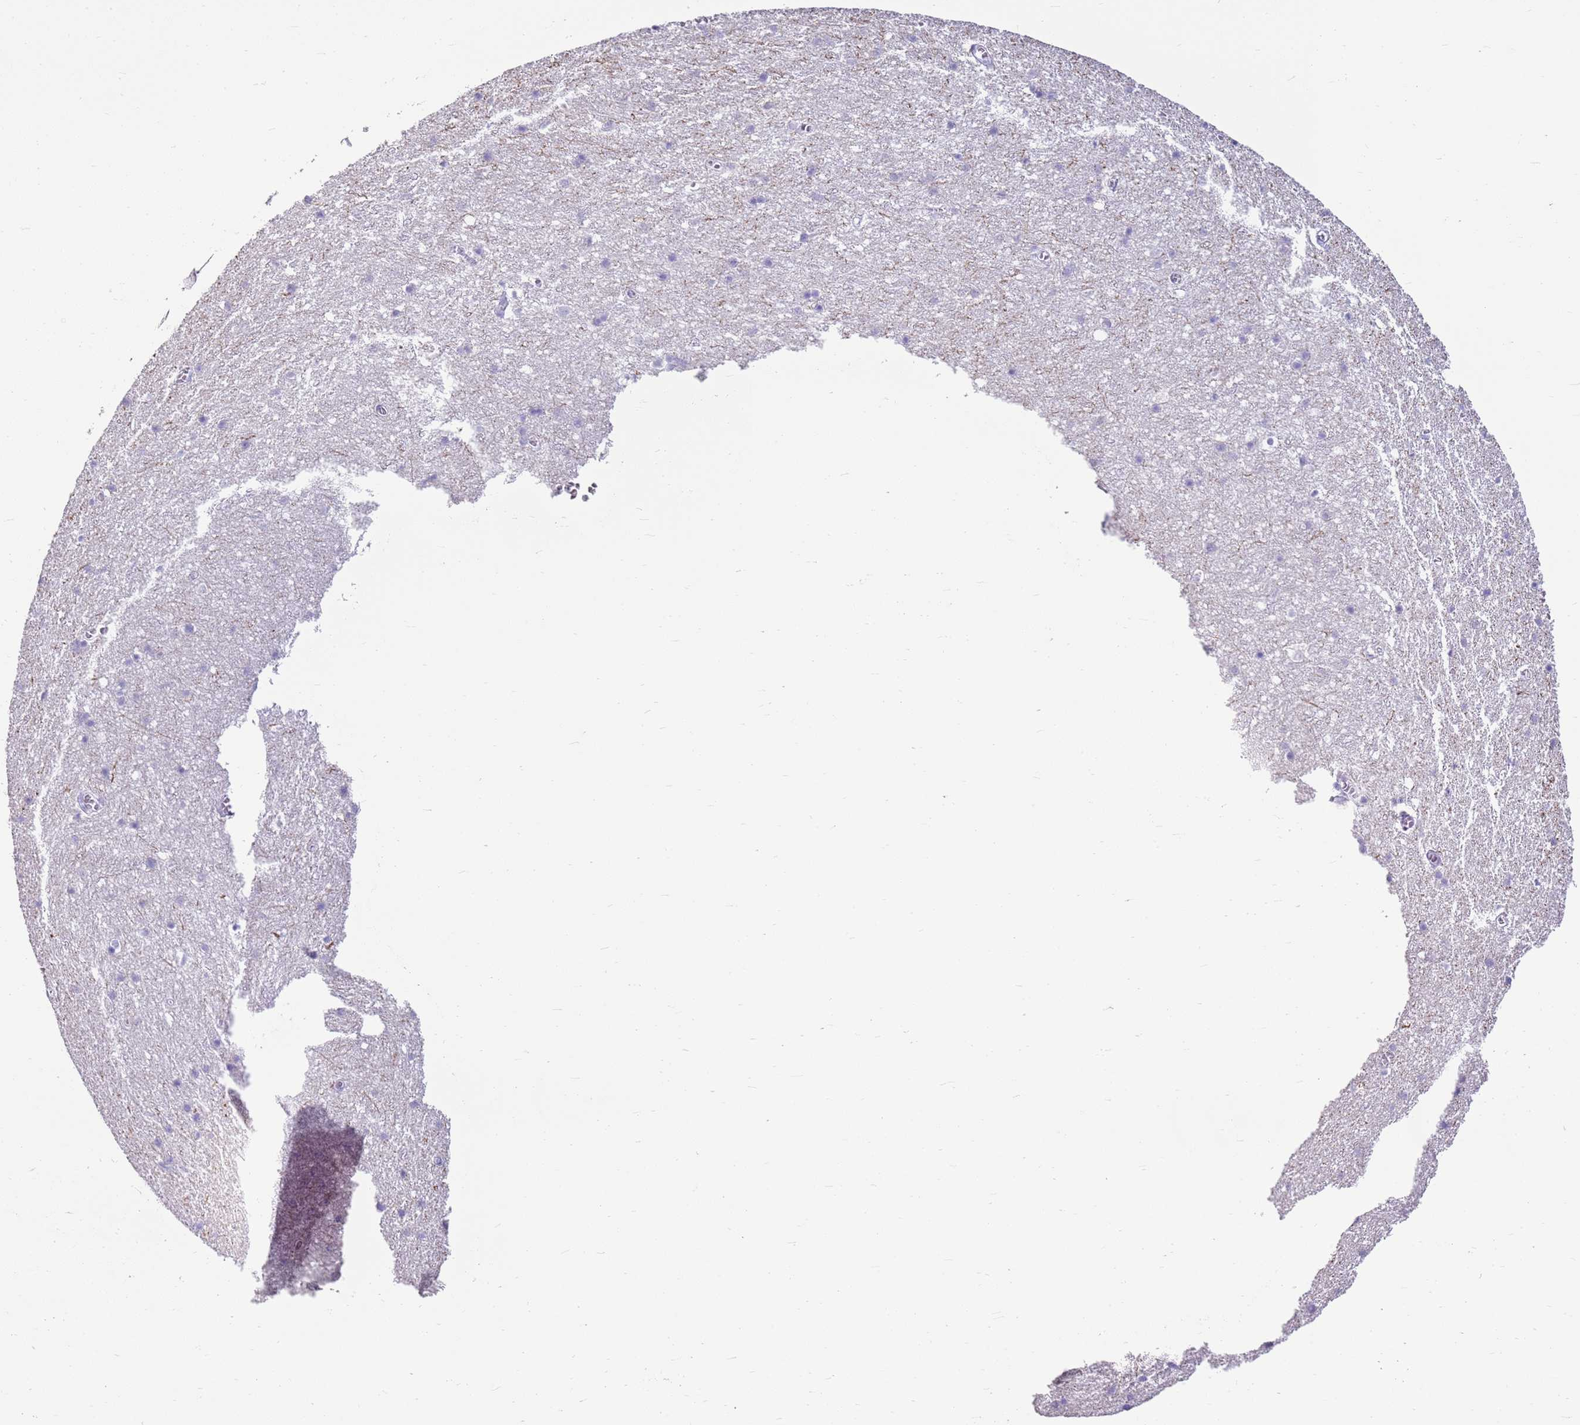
{"staining": {"intensity": "negative", "quantity": "none", "location": "none"}, "tissue": "cerebral cortex", "cell_type": "Endothelial cells", "image_type": "normal", "snomed": [{"axis": "morphology", "description": "Normal tissue, NOS"}, {"axis": "topography", "description": "Cerebral cortex"}], "caption": "This is an IHC histopathology image of unremarkable human cerebral cortex. There is no expression in endothelial cells.", "gene": "FABP2", "patient": {"sex": "female", "age": 64}}